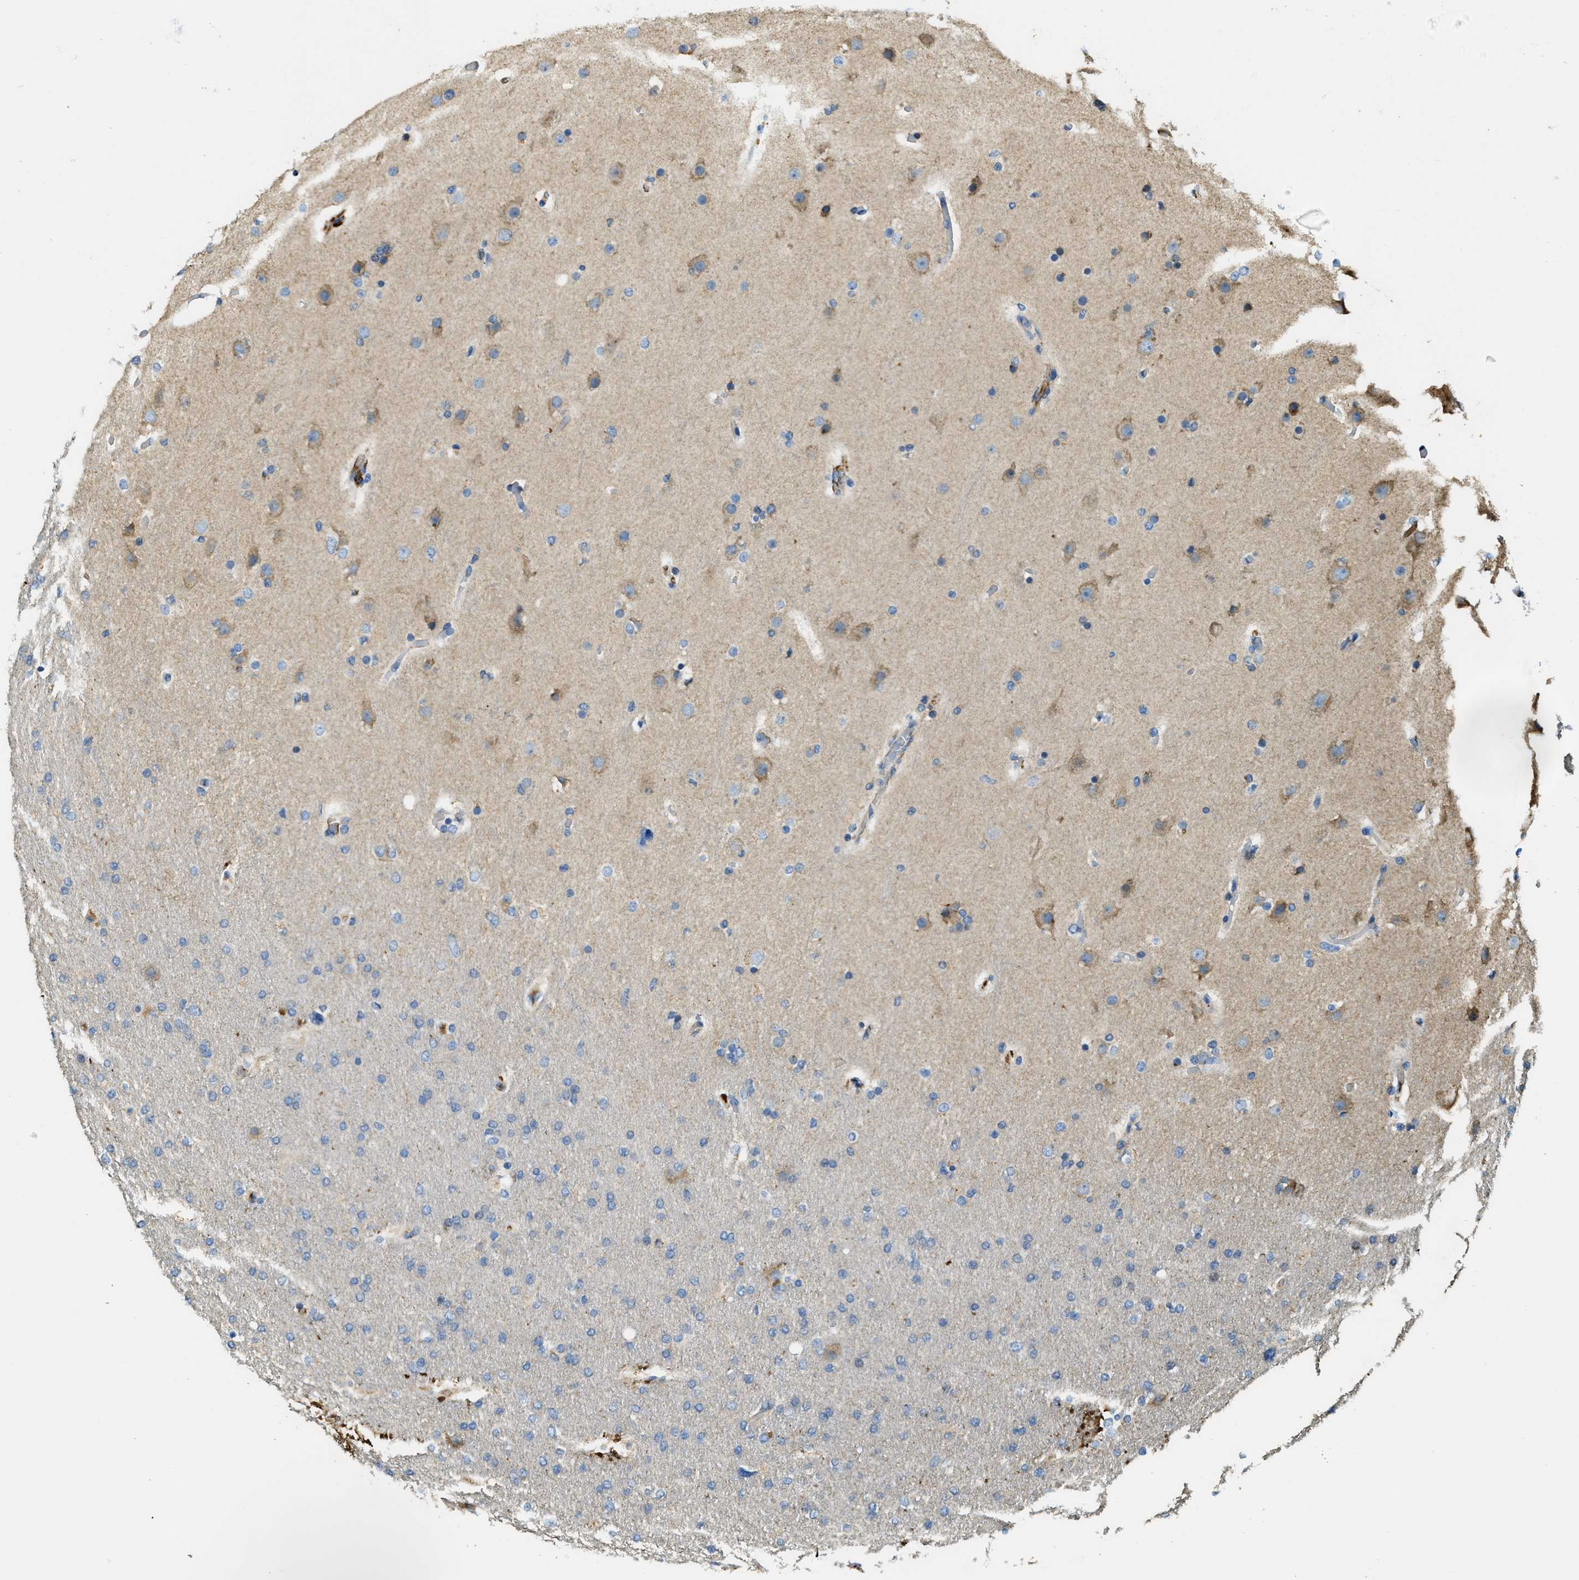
{"staining": {"intensity": "moderate", "quantity": "<25%", "location": "cytoplasmic/membranous"}, "tissue": "glioma", "cell_type": "Tumor cells", "image_type": "cancer", "snomed": [{"axis": "morphology", "description": "Glioma, malignant, High grade"}, {"axis": "topography", "description": "Cerebral cortex"}], "caption": "This photomicrograph exhibits immunohistochemistry (IHC) staining of human glioma, with low moderate cytoplasmic/membranous positivity in about <25% of tumor cells.", "gene": "RIPK2", "patient": {"sex": "female", "age": 36}}